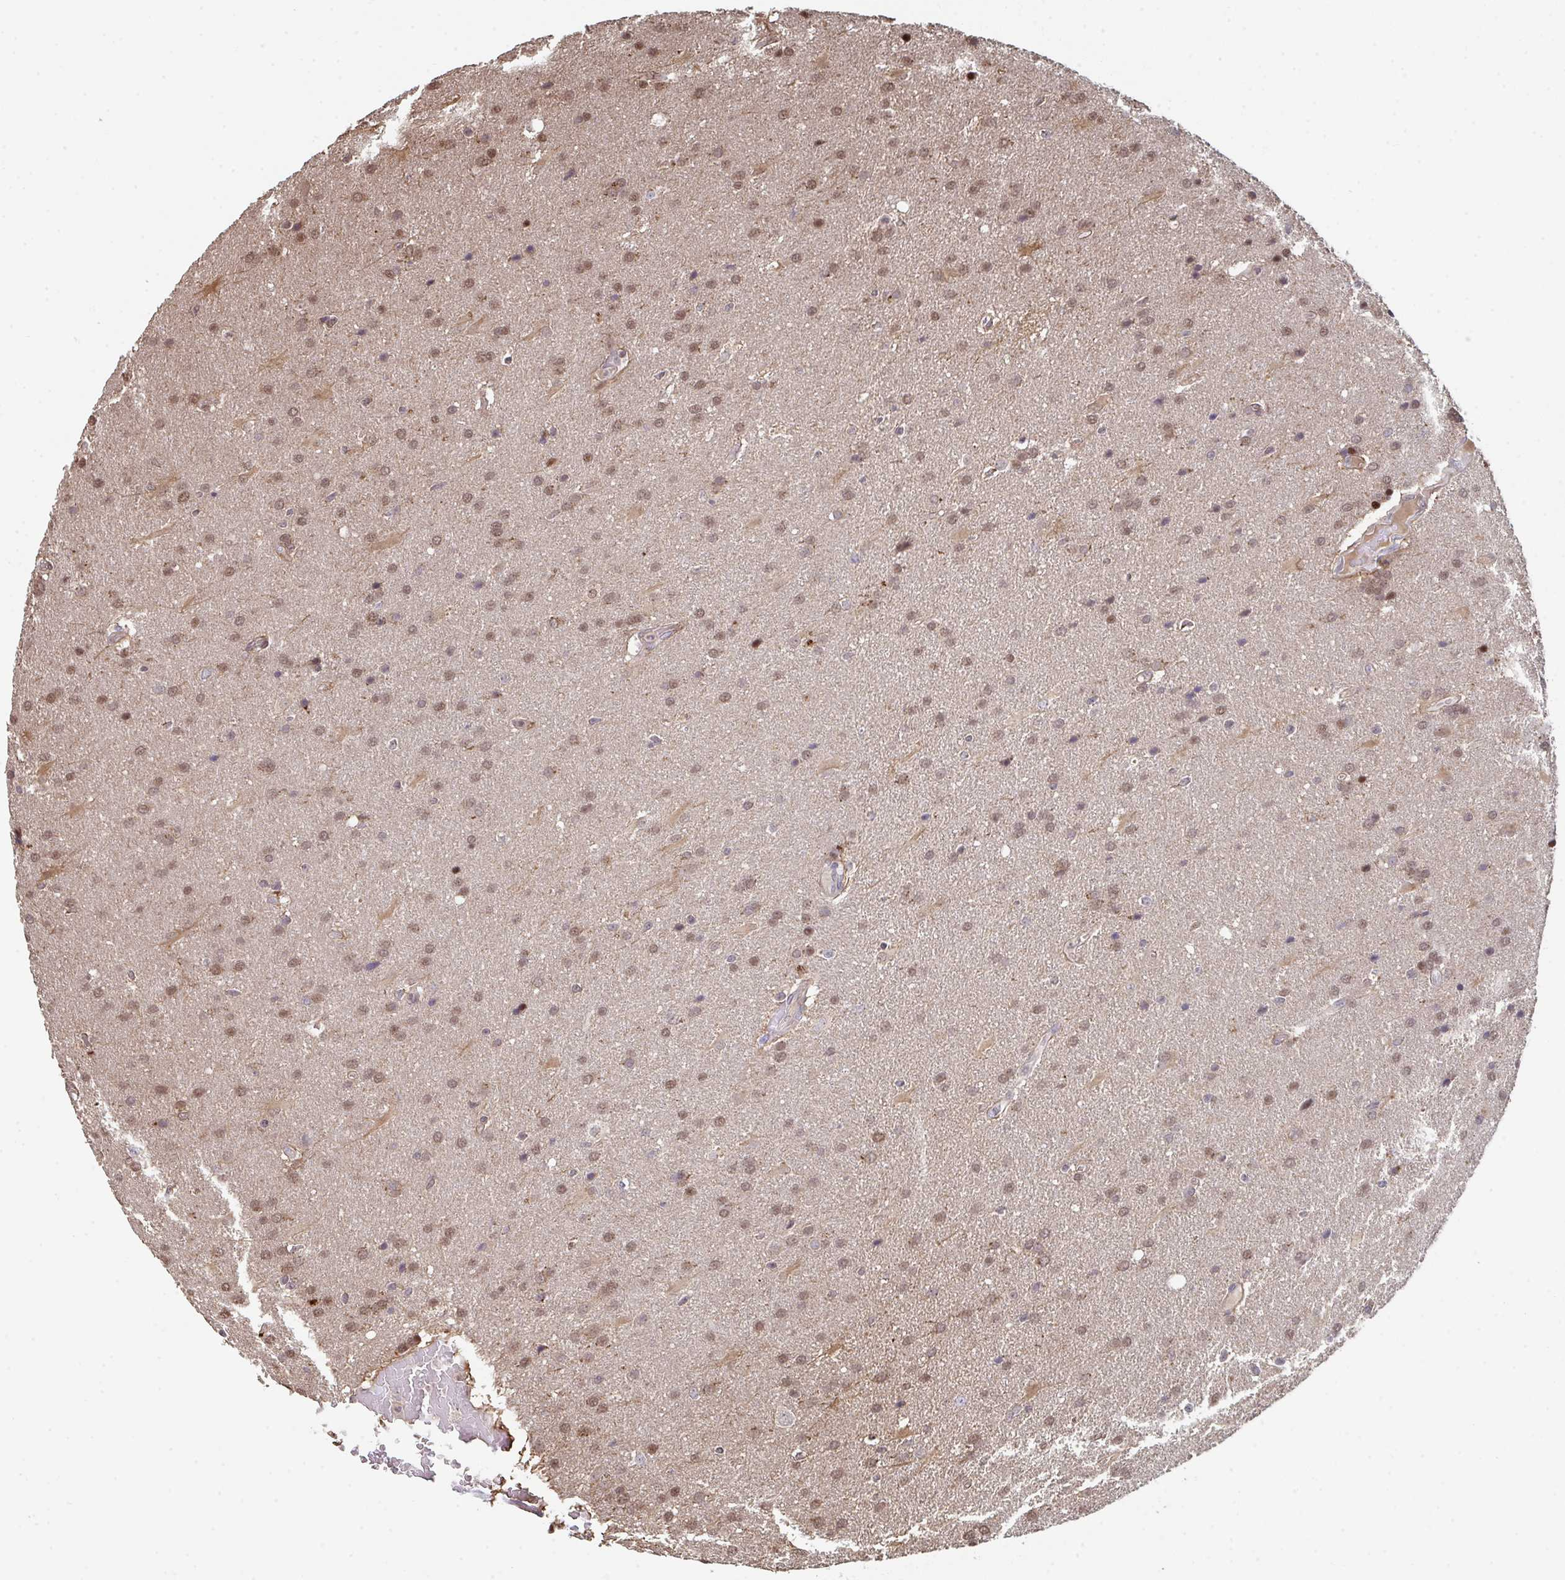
{"staining": {"intensity": "moderate", "quantity": ">75%", "location": "nuclear"}, "tissue": "glioma", "cell_type": "Tumor cells", "image_type": "cancer", "snomed": [{"axis": "morphology", "description": "Glioma, malignant, High grade"}, {"axis": "topography", "description": "Brain"}], "caption": "Human glioma stained with a protein marker shows moderate staining in tumor cells.", "gene": "ACD", "patient": {"sex": "male", "age": 56}}